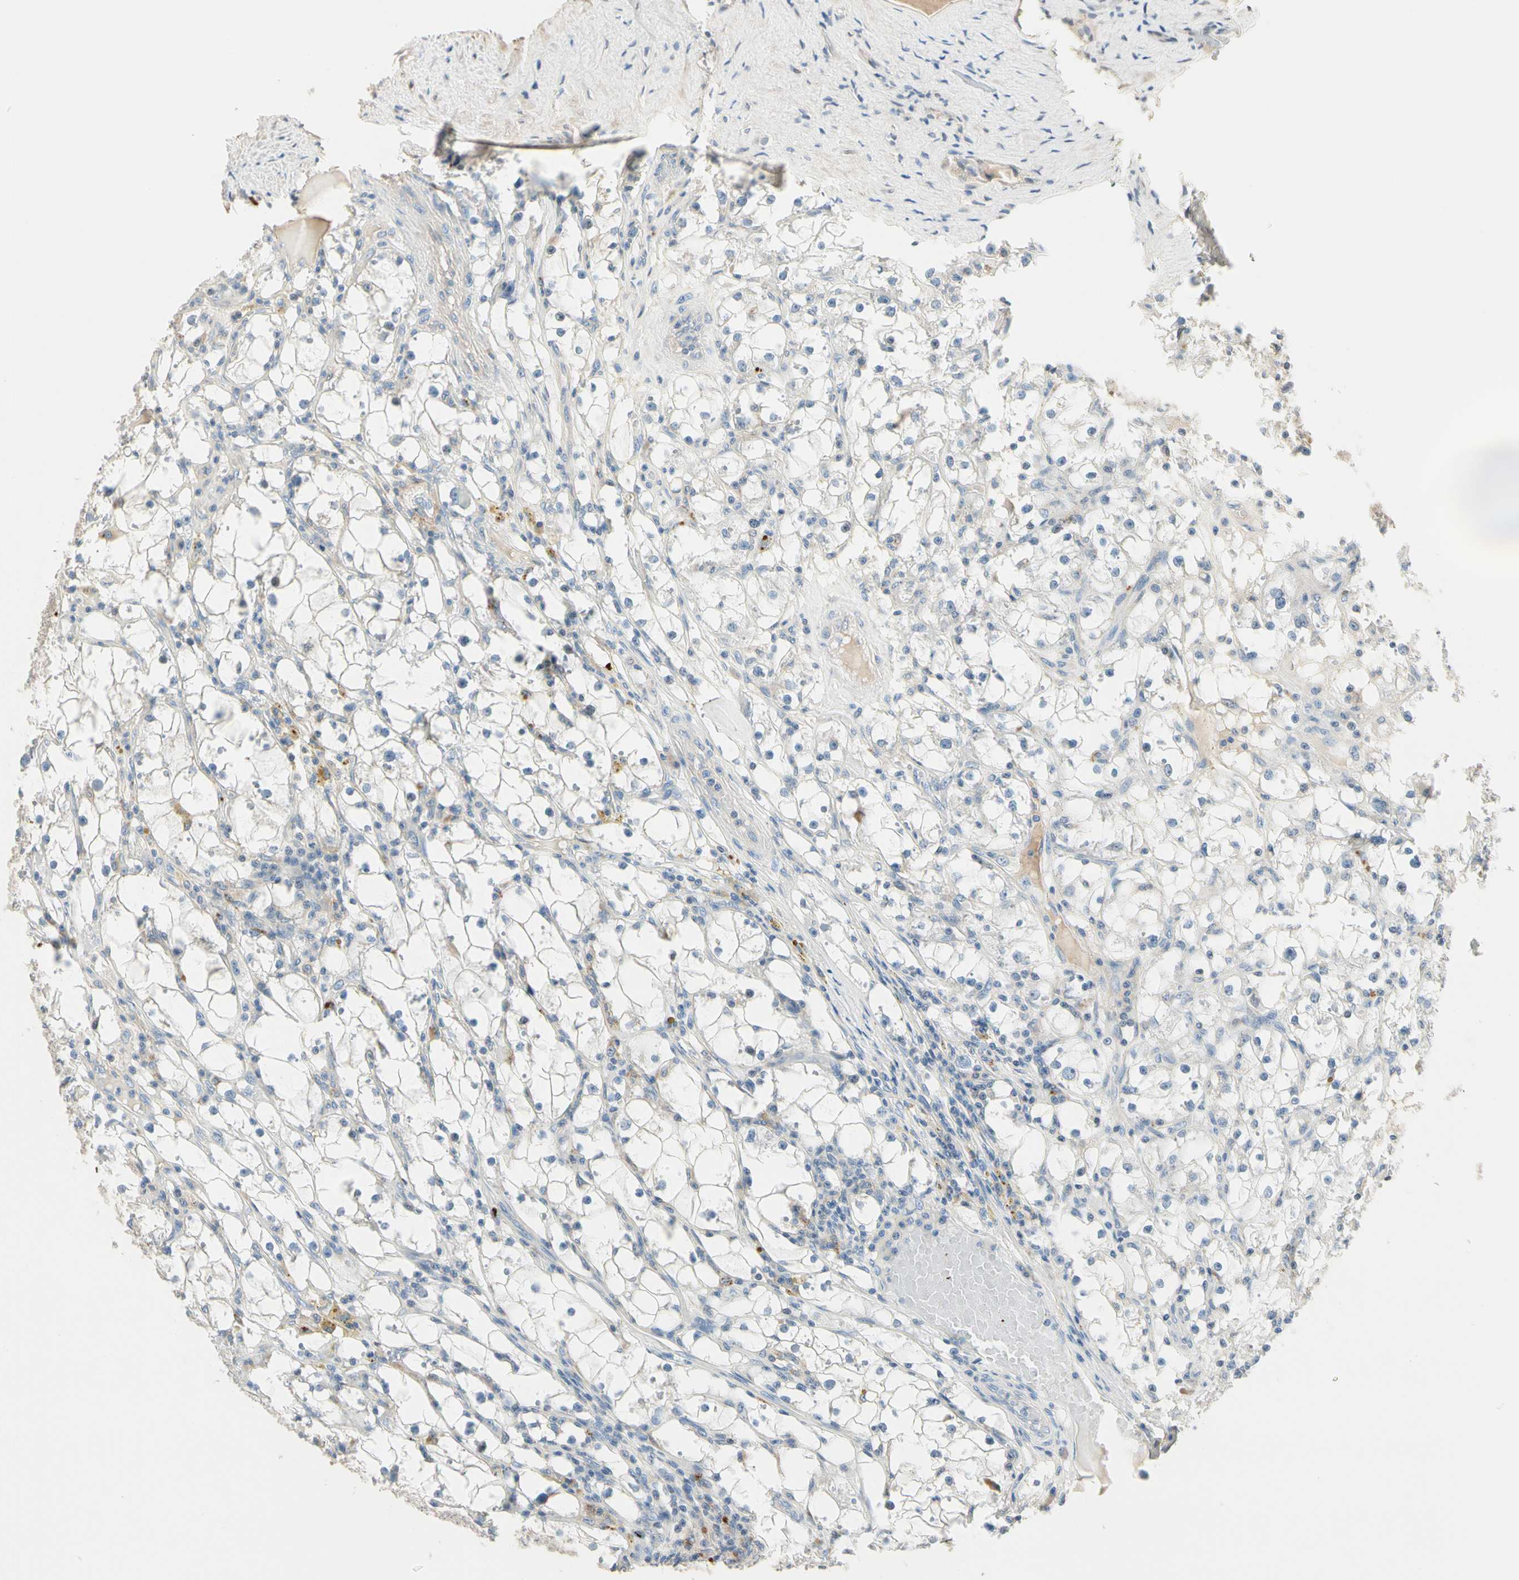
{"staining": {"intensity": "weak", "quantity": "<25%", "location": "cytoplasmic/membranous"}, "tissue": "renal cancer", "cell_type": "Tumor cells", "image_type": "cancer", "snomed": [{"axis": "morphology", "description": "Adenocarcinoma, NOS"}, {"axis": "topography", "description": "Kidney"}], "caption": "IHC photomicrograph of renal cancer (adenocarcinoma) stained for a protein (brown), which reveals no expression in tumor cells. (DAB immunohistochemistry, high magnification).", "gene": "GPR153", "patient": {"sex": "male", "age": 56}}